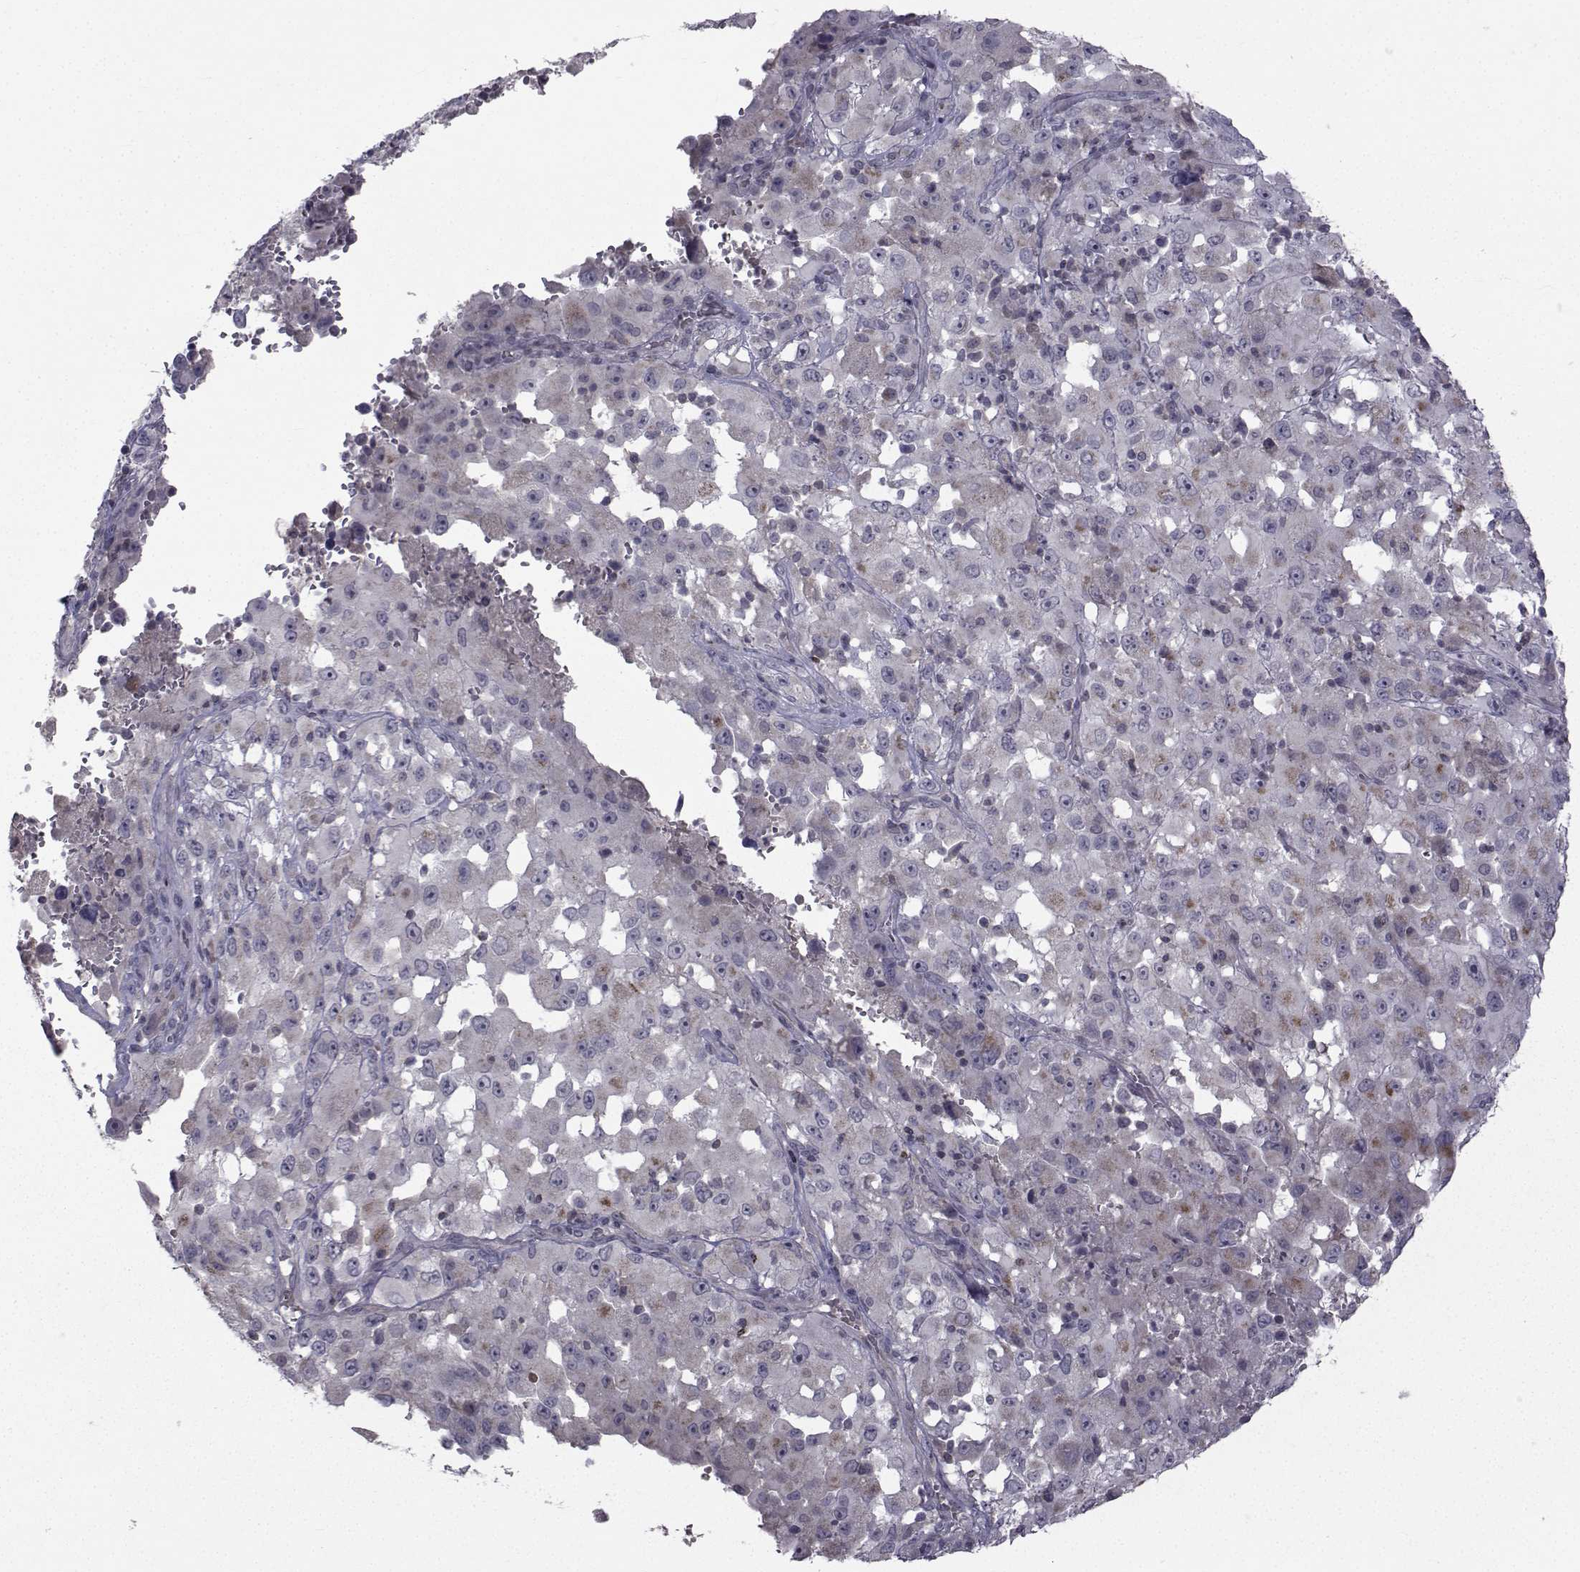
{"staining": {"intensity": "weak", "quantity": "<25%", "location": "cytoplasmic/membranous"}, "tissue": "melanoma", "cell_type": "Tumor cells", "image_type": "cancer", "snomed": [{"axis": "morphology", "description": "Malignant melanoma, Metastatic site"}, {"axis": "topography", "description": "Soft tissue"}], "caption": "Human melanoma stained for a protein using immunohistochemistry displays no staining in tumor cells.", "gene": "FDXR", "patient": {"sex": "male", "age": 50}}